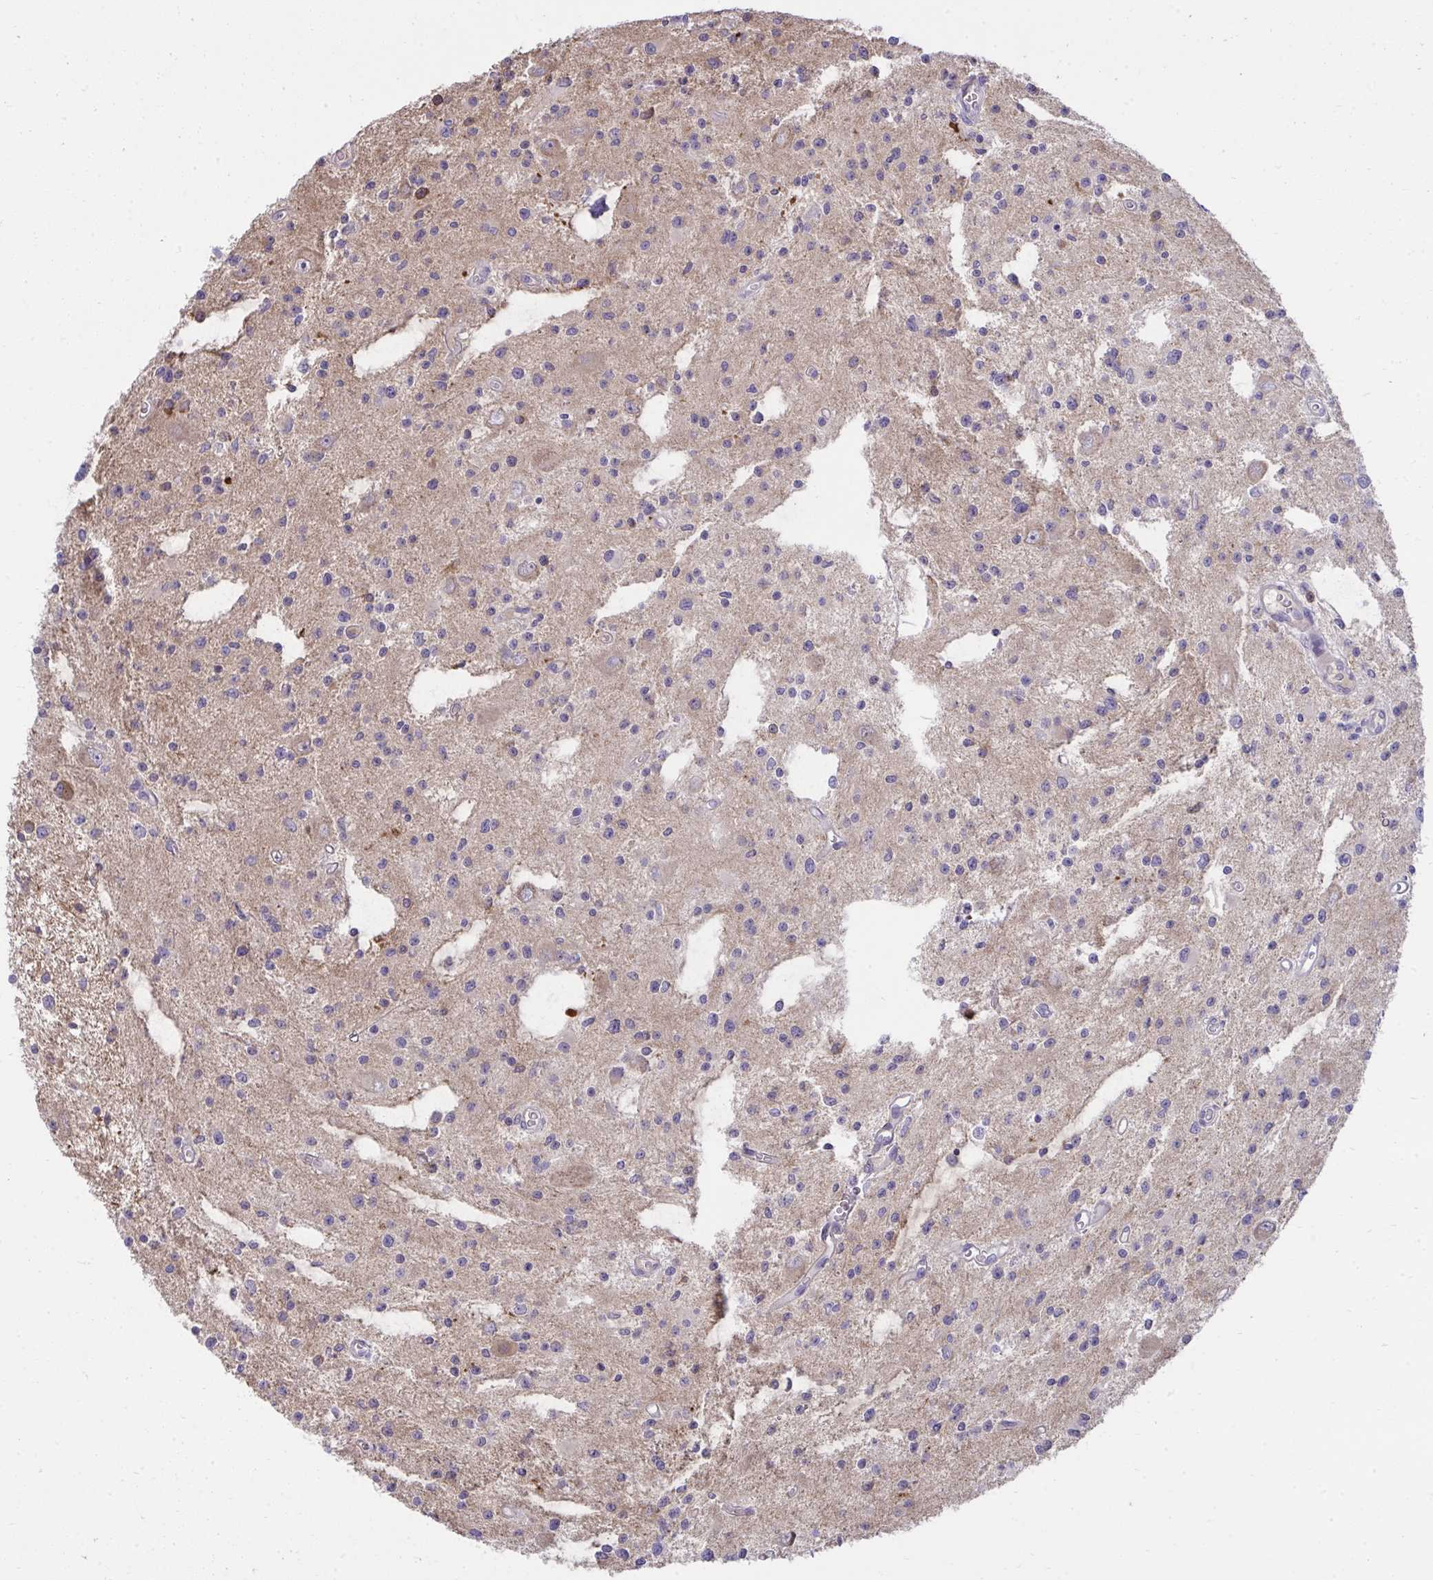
{"staining": {"intensity": "weak", "quantity": "<25%", "location": "cytoplasmic/membranous"}, "tissue": "glioma", "cell_type": "Tumor cells", "image_type": "cancer", "snomed": [{"axis": "morphology", "description": "Glioma, malignant, Low grade"}, {"axis": "topography", "description": "Brain"}], "caption": "Tumor cells show no significant protein positivity in low-grade glioma (malignant).", "gene": "PIGZ", "patient": {"sex": "male", "age": 43}}